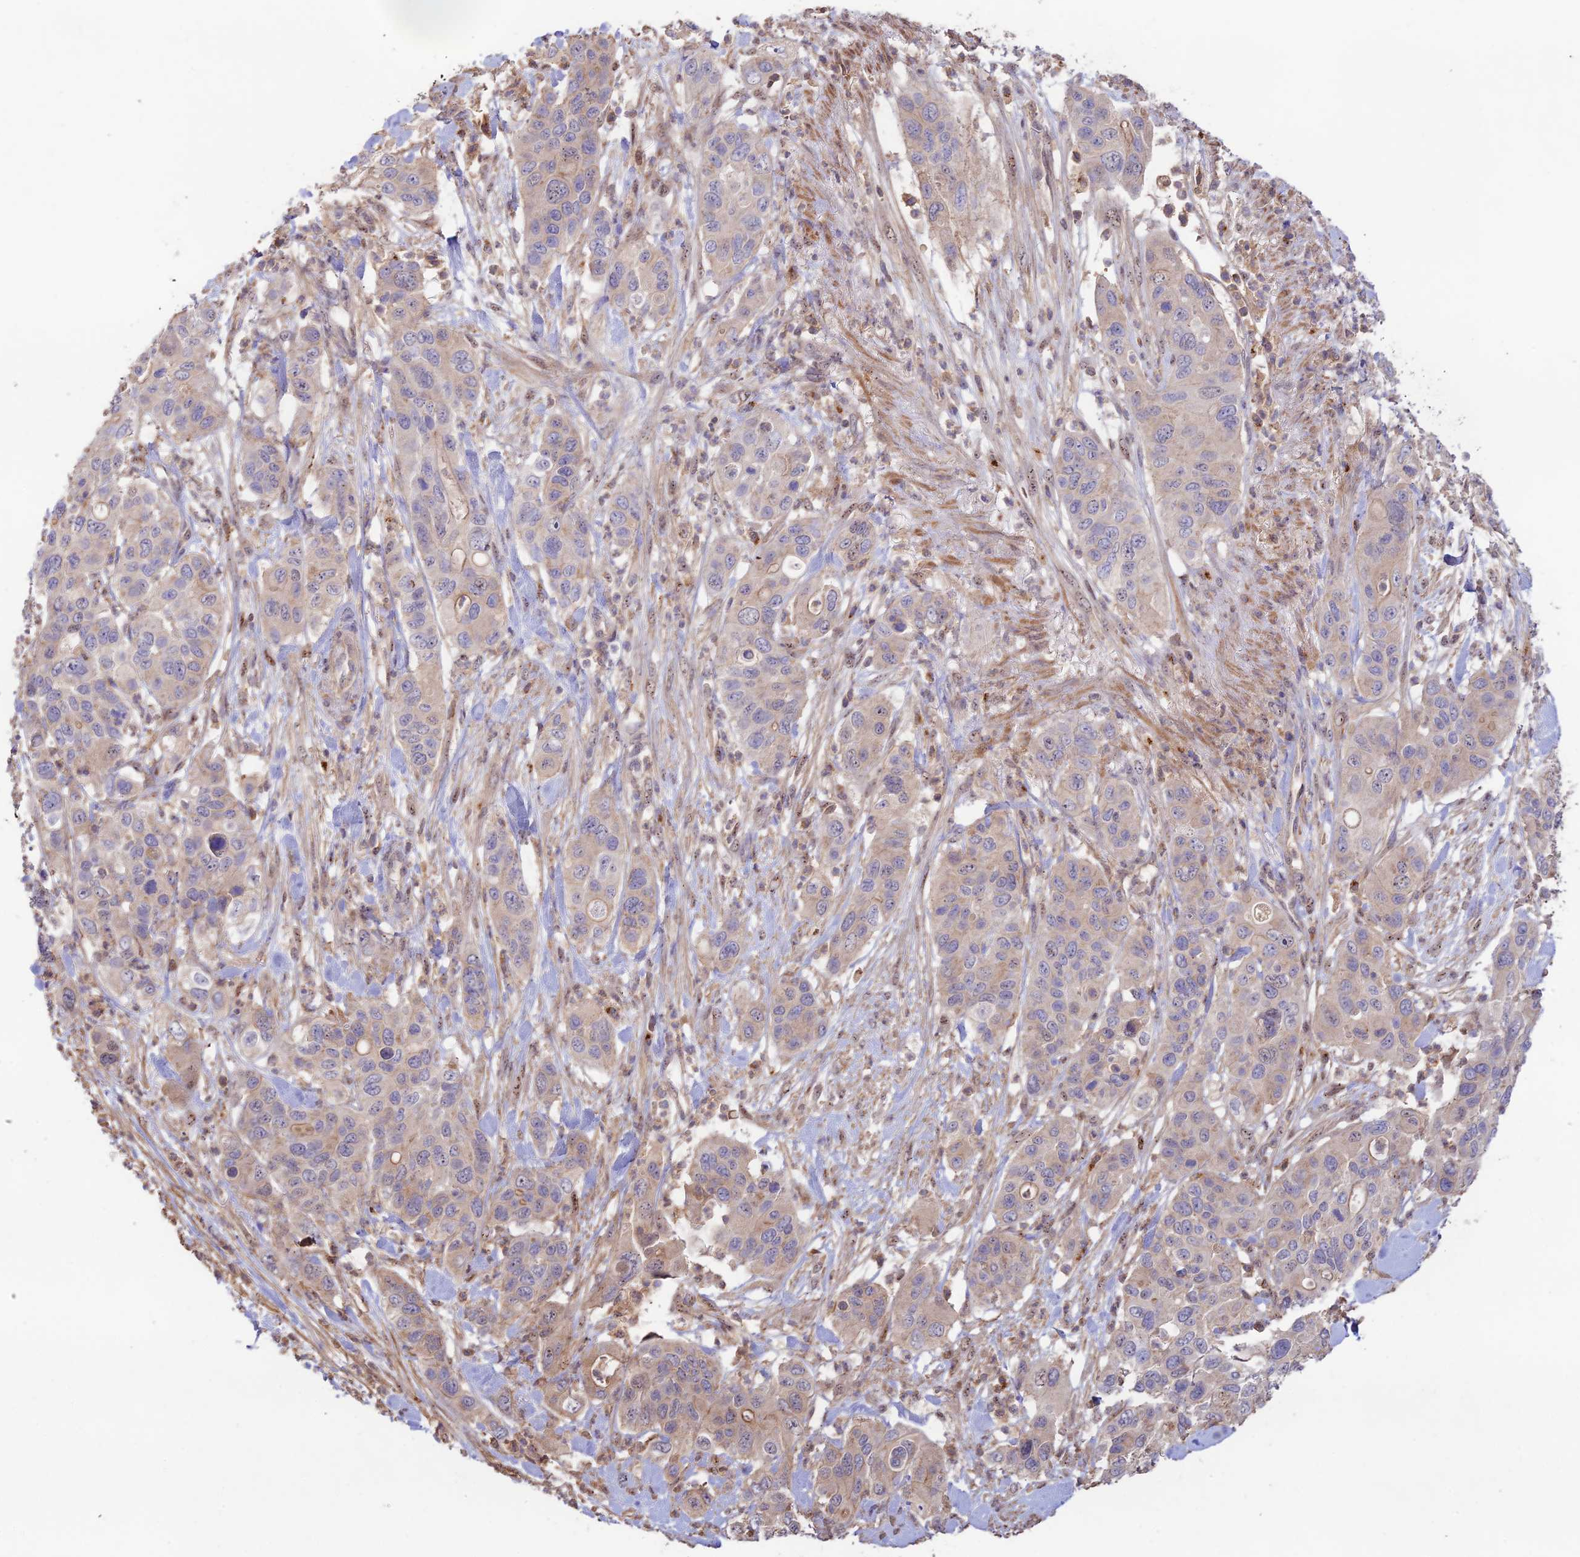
{"staining": {"intensity": "weak", "quantity": "25%-75%", "location": "cytoplasmic/membranous"}, "tissue": "pancreatic cancer", "cell_type": "Tumor cells", "image_type": "cancer", "snomed": [{"axis": "morphology", "description": "Adenocarcinoma, NOS"}, {"axis": "topography", "description": "Pancreas"}], "caption": "The photomicrograph exhibits immunohistochemical staining of adenocarcinoma (pancreatic). There is weak cytoplasmic/membranous positivity is seen in about 25%-75% of tumor cells.", "gene": "CLCF1", "patient": {"sex": "female", "age": 71}}